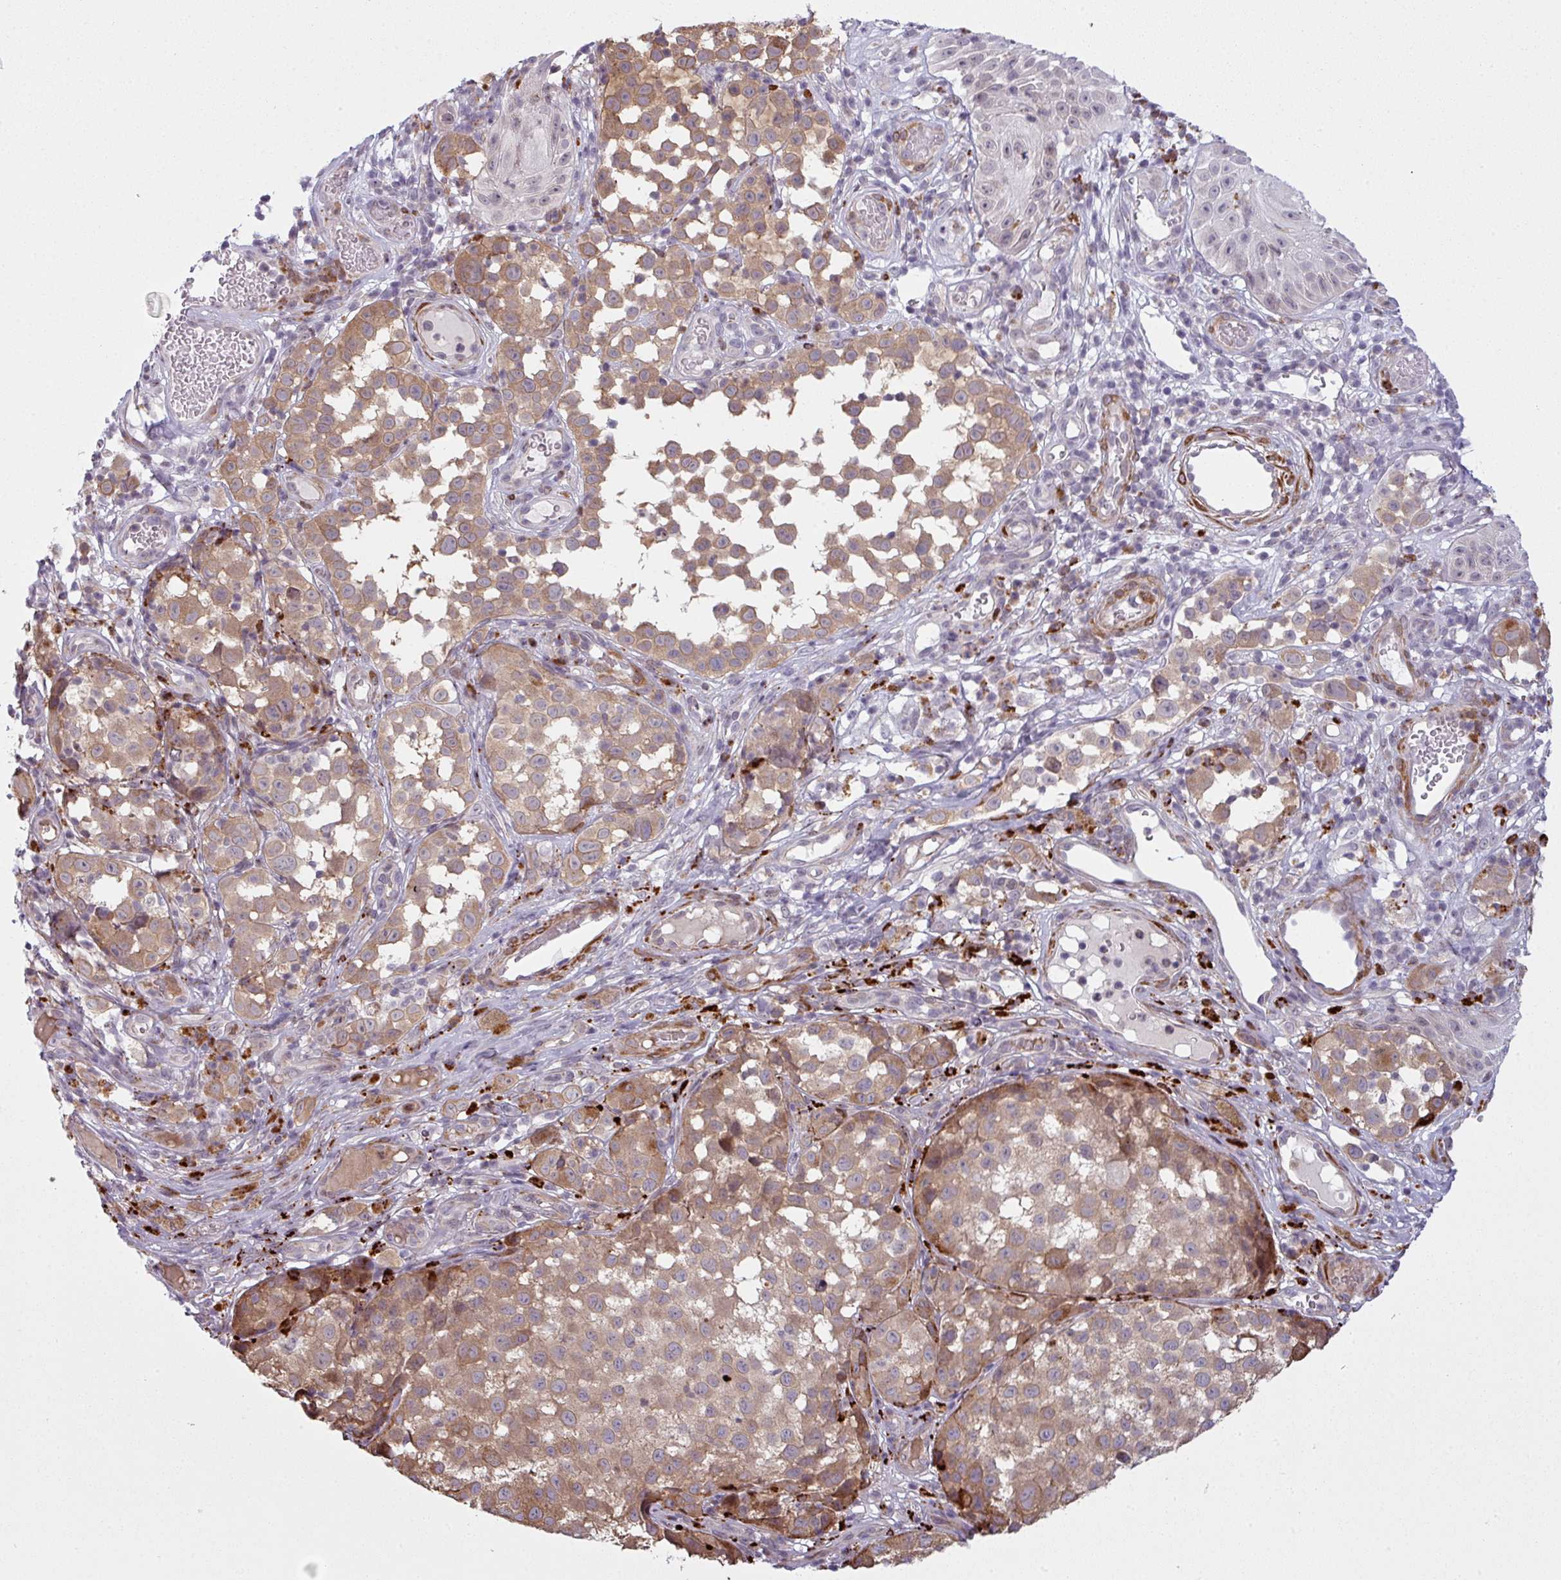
{"staining": {"intensity": "moderate", "quantity": ">75%", "location": "cytoplasmic/membranous"}, "tissue": "melanoma", "cell_type": "Tumor cells", "image_type": "cancer", "snomed": [{"axis": "morphology", "description": "Malignant melanoma, NOS"}, {"axis": "topography", "description": "Skin"}], "caption": "Moderate cytoplasmic/membranous staining for a protein is present in approximately >75% of tumor cells of melanoma using IHC.", "gene": "MAP7D2", "patient": {"sex": "male", "age": 64}}